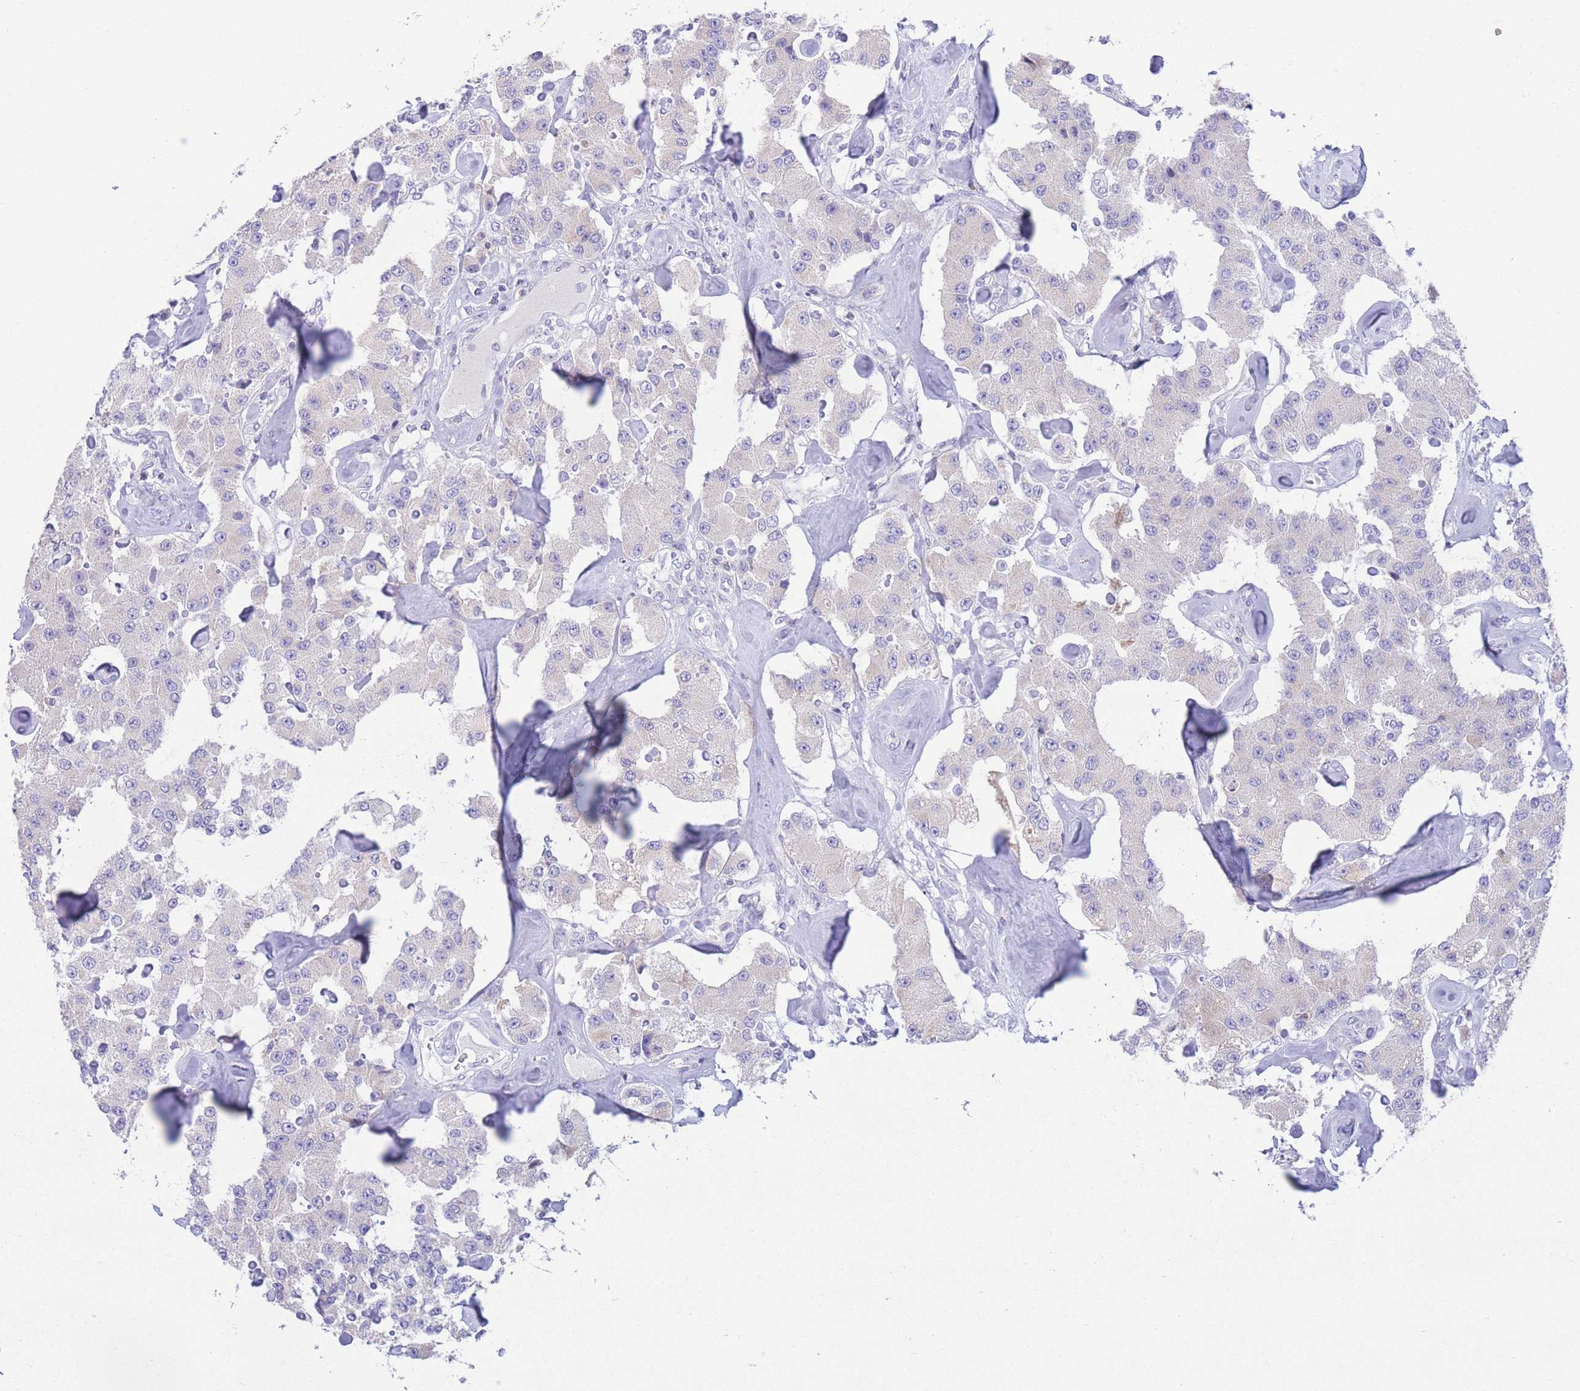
{"staining": {"intensity": "negative", "quantity": "none", "location": "none"}, "tissue": "carcinoid", "cell_type": "Tumor cells", "image_type": "cancer", "snomed": [{"axis": "morphology", "description": "Carcinoid, malignant, NOS"}, {"axis": "topography", "description": "Pancreas"}], "caption": "Tumor cells show no significant protein expression in carcinoid (malignant).", "gene": "RPL39L", "patient": {"sex": "male", "age": 41}}